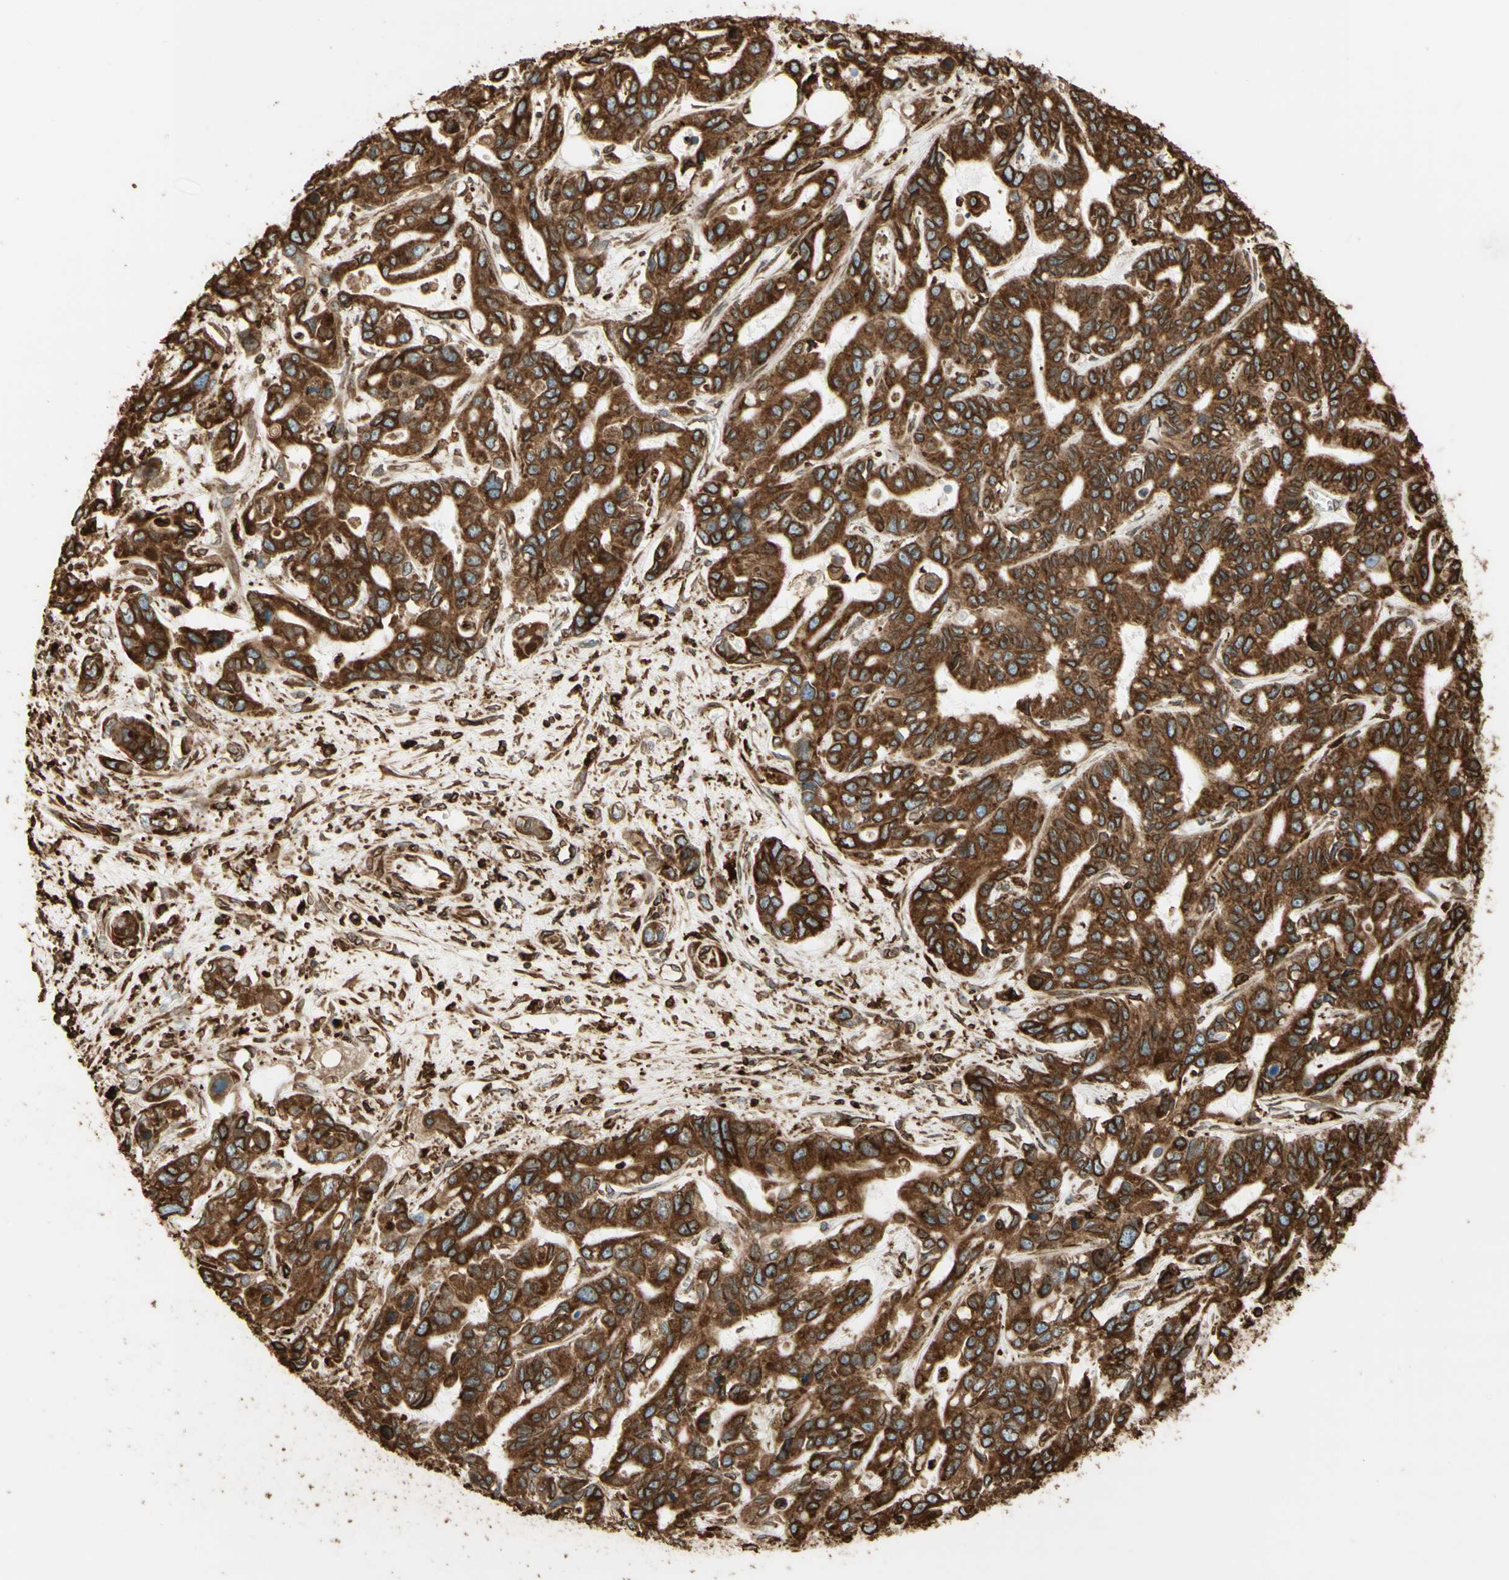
{"staining": {"intensity": "strong", "quantity": ">75%", "location": "cytoplasmic/membranous"}, "tissue": "liver cancer", "cell_type": "Tumor cells", "image_type": "cancer", "snomed": [{"axis": "morphology", "description": "Cholangiocarcinoma"}, {"axis": "topography", "description": "Liver"}], "caption": "The image demonstrates a brown stain indicating the presence of a protein in the cytoplasmic/membranous of tumor cells in liver cancer.", "gene": "CANX", "patient": {"sex": "female", "age": 65}}